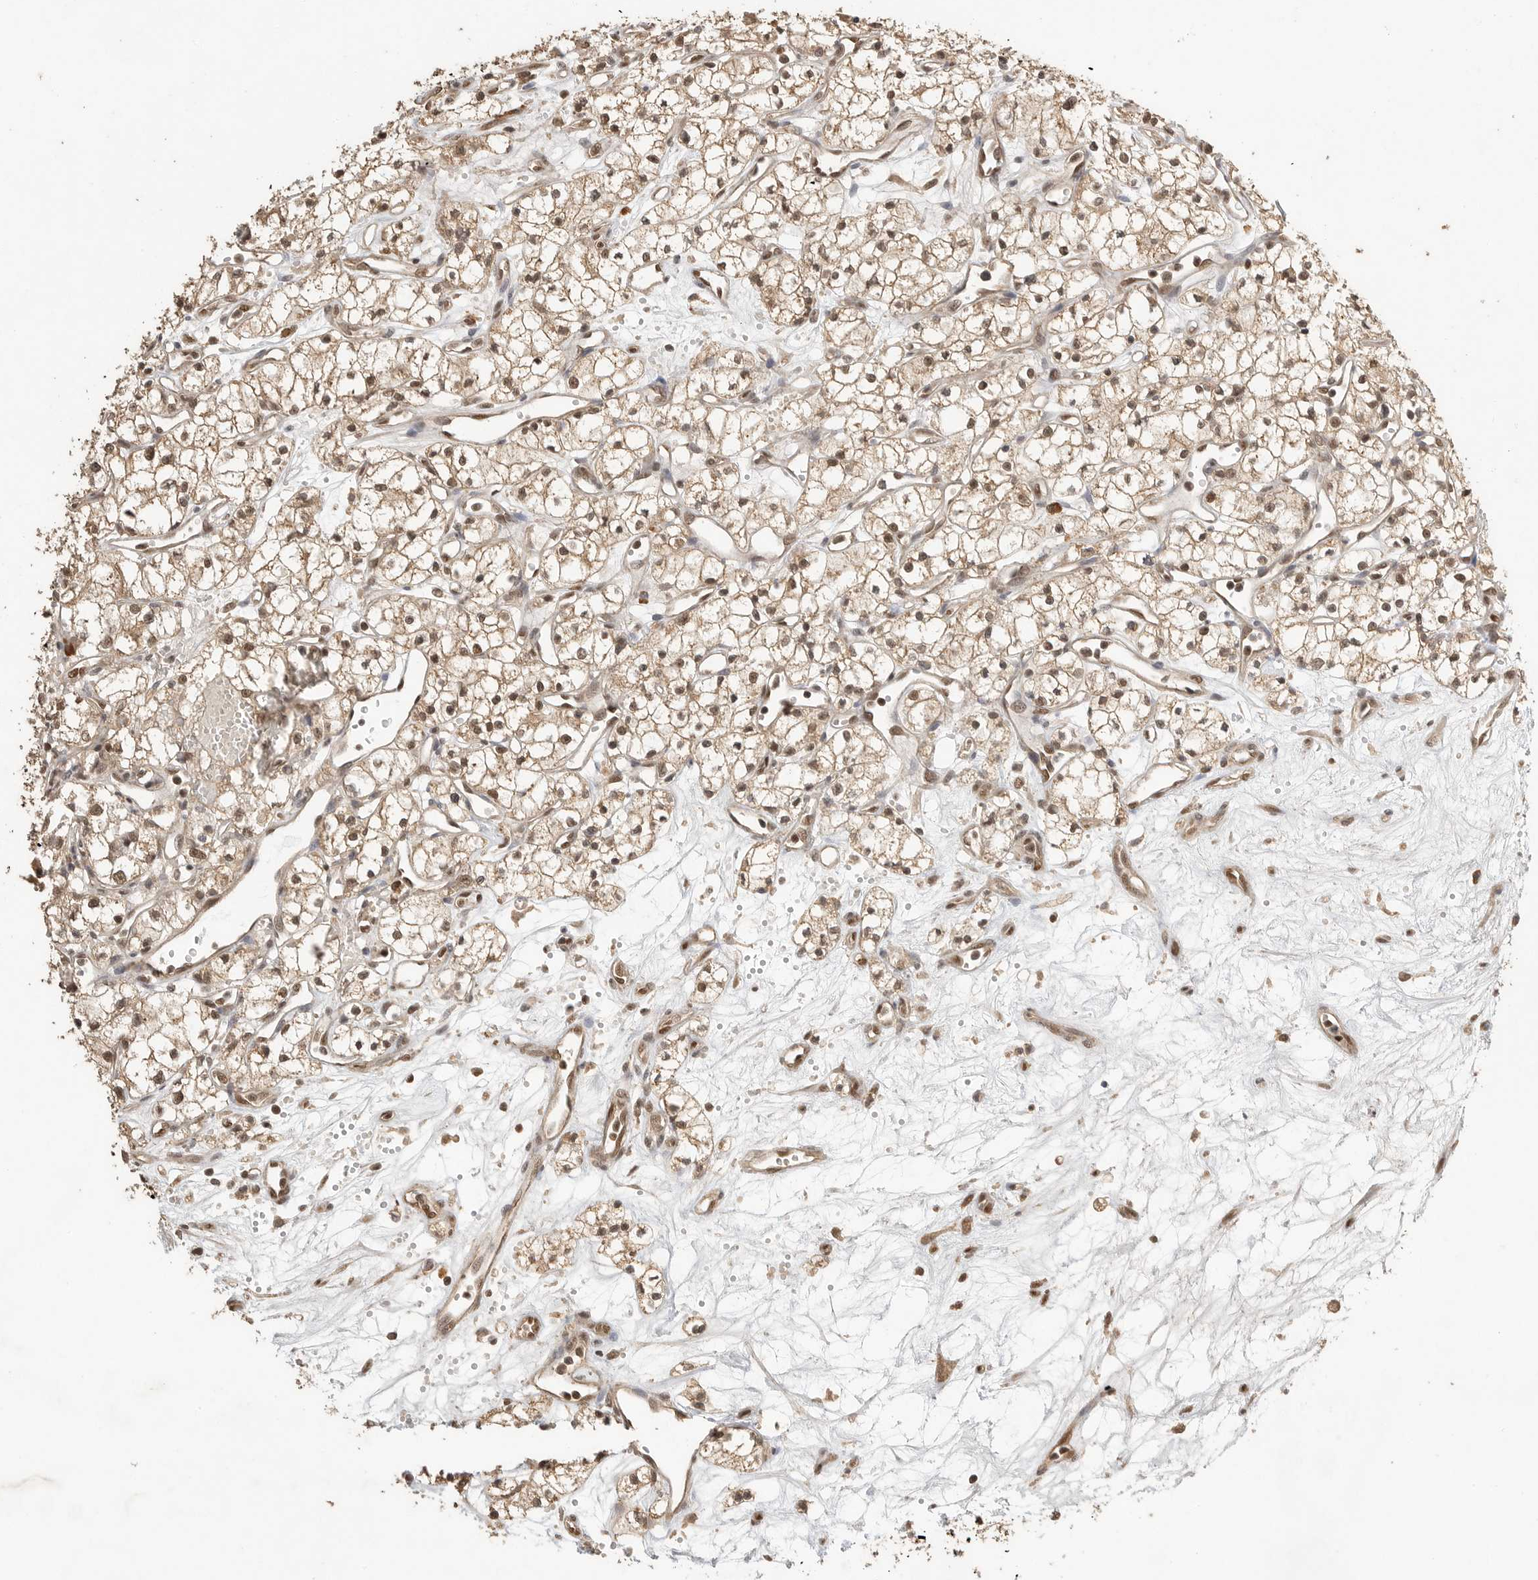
{"staining": {"intensity": "weak", "quantity": ">75%", "location": "cytoplasmic/membranous,nuclear"}, "tissue": "renal cancer", "cell_type": "Tumor cells", "image_type": "cancer", "snomed": [{"axis": "morphology", "description": "Adenocarcinoma, NOS"}, {"axis": "topography", "description": "Kidney"}], "caption": "About >75% of tumor cells in renal adenocarcinoma display weak cytoplasmic/membranous and nuclear protein positivity as visualized by brown immunohistochemical staining.", "gene": "DFFA", "patient": {"sex": "male", "age": 59}}